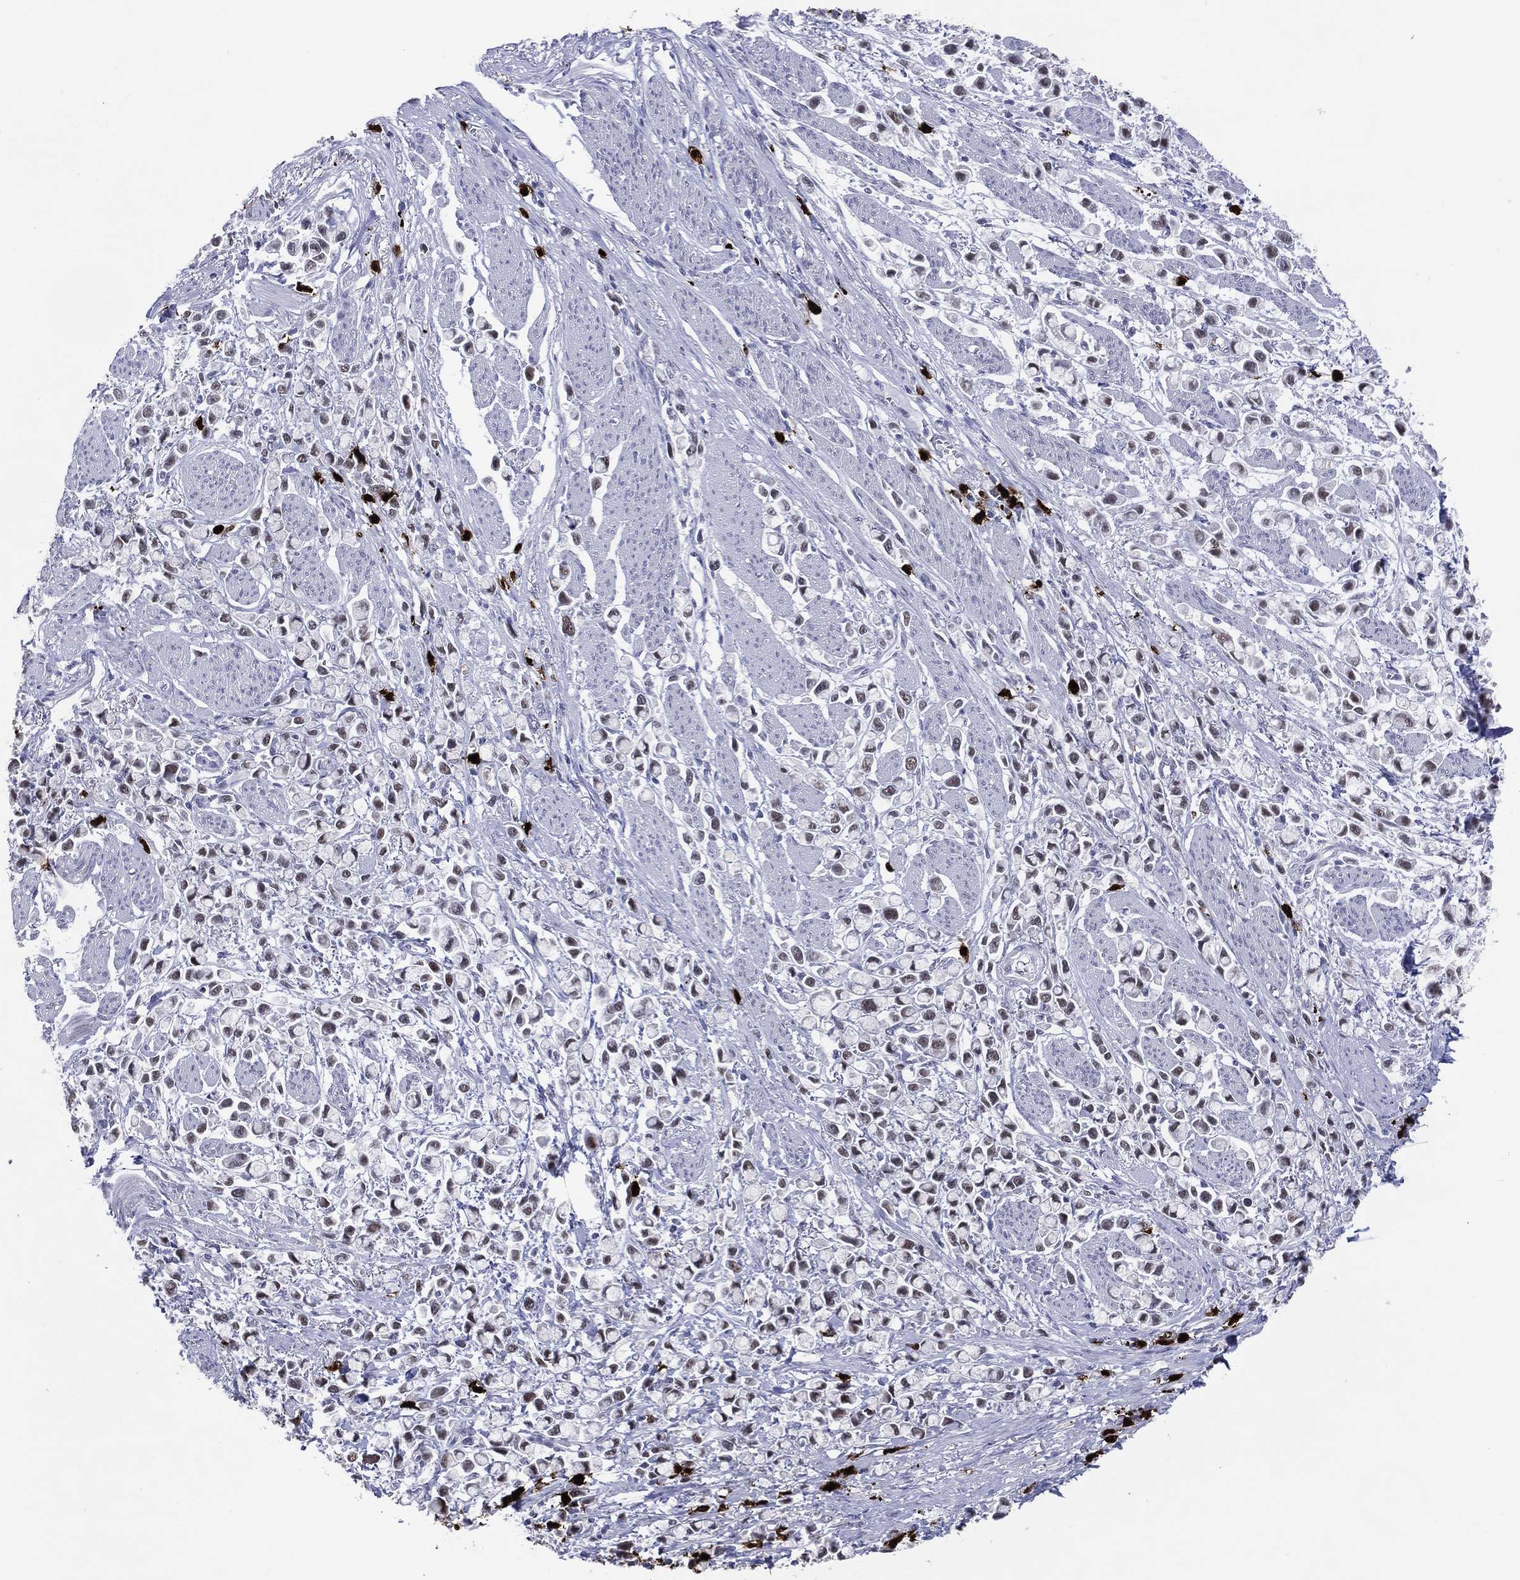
{"staining": {"intensity": "weak", "quantity": "<25%", "location": "nuclear"}, "tissue": "stomach cancer", "cell_type": "Tumor cells", "image_type": "cancer", "snomed": [{"axis": "morphology", "description": "Adenocarcinoma, NOS"}, {"axis": "topography", "description": "Stomach"}], "caption": "Immunohistochemistry histopathology image of neoplastic tissue: adenocarcinoma (stomach) stained with DAB demonstrates no significant protein staining in tumor cells. The staining is performed using DAB (3,3'-diaminobenzidine) brown chromogen with nuclei counter-stained in using hematoxylin.", "gene": "CFAP58", "patient": {"sex": "female", "age": 81}}